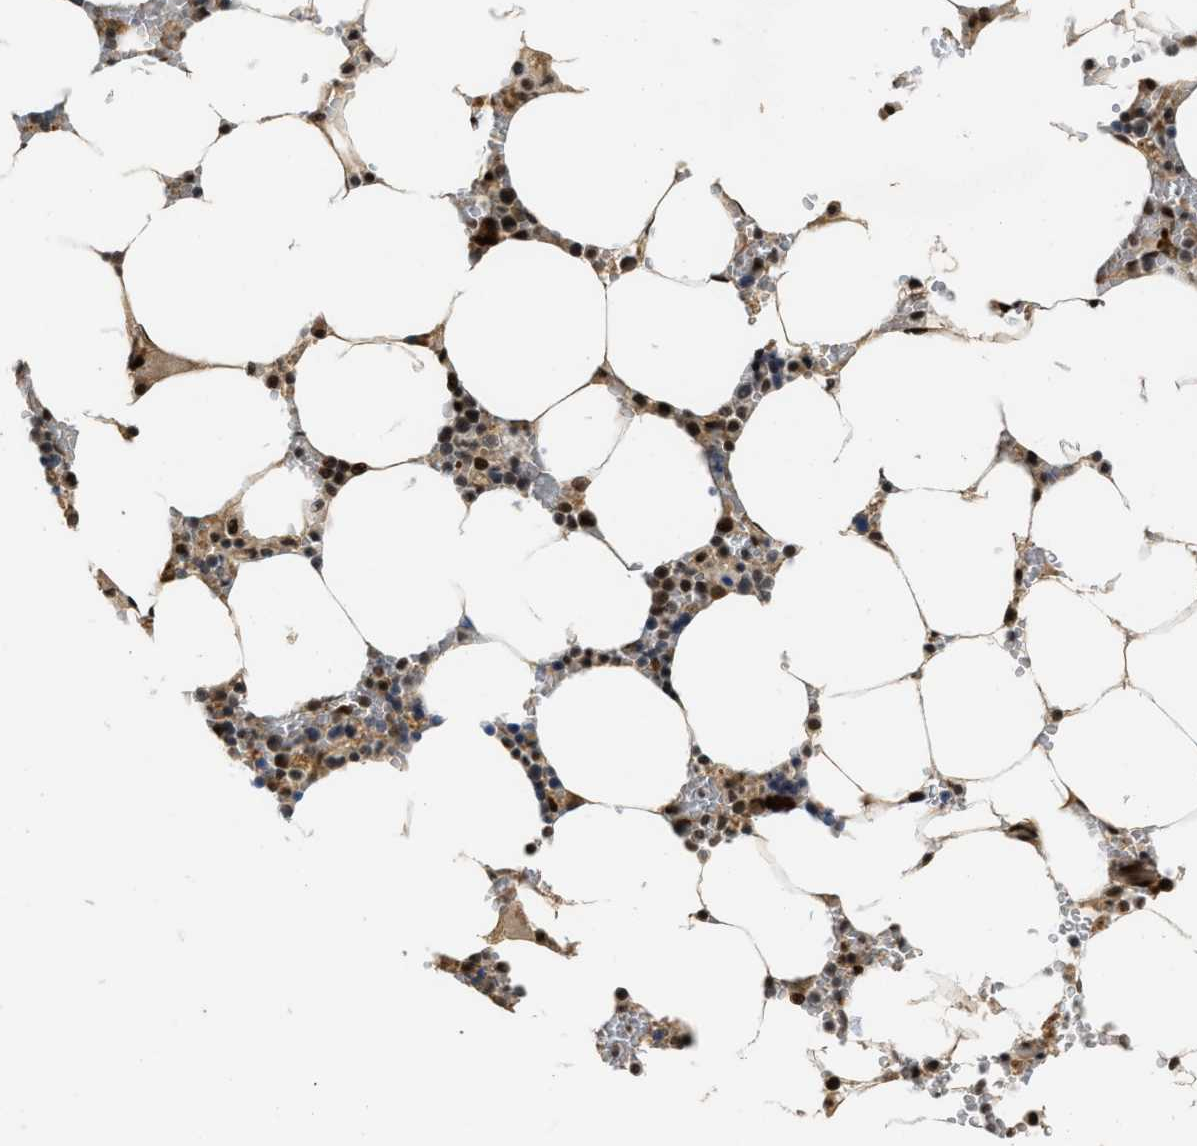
{"staining": {"intensity": "strong", "quantity": "25%-75%", "location": "nuclear"}, "tissue": "bone marrow", "cell_type": "Hematopoietic cells", "image_type": "normal", "snomed": [{"axis": "morphology", "description": "Normal tissue, NOS"}, {"axis": "topography", "description": "Bone marrow"}], "caption": "Unremarkable bone marrow was stained to show a protein in brown. There is high levels of strong nuclear positivity in about 25%-75% of hematopoietic cells. Using DAB (brown) and hematoxylin (blue) stains, captured at high magnification using brightfield microscopy.", "gene": "SERTAD2", "patient": {"sex": "male", "age": 70}}